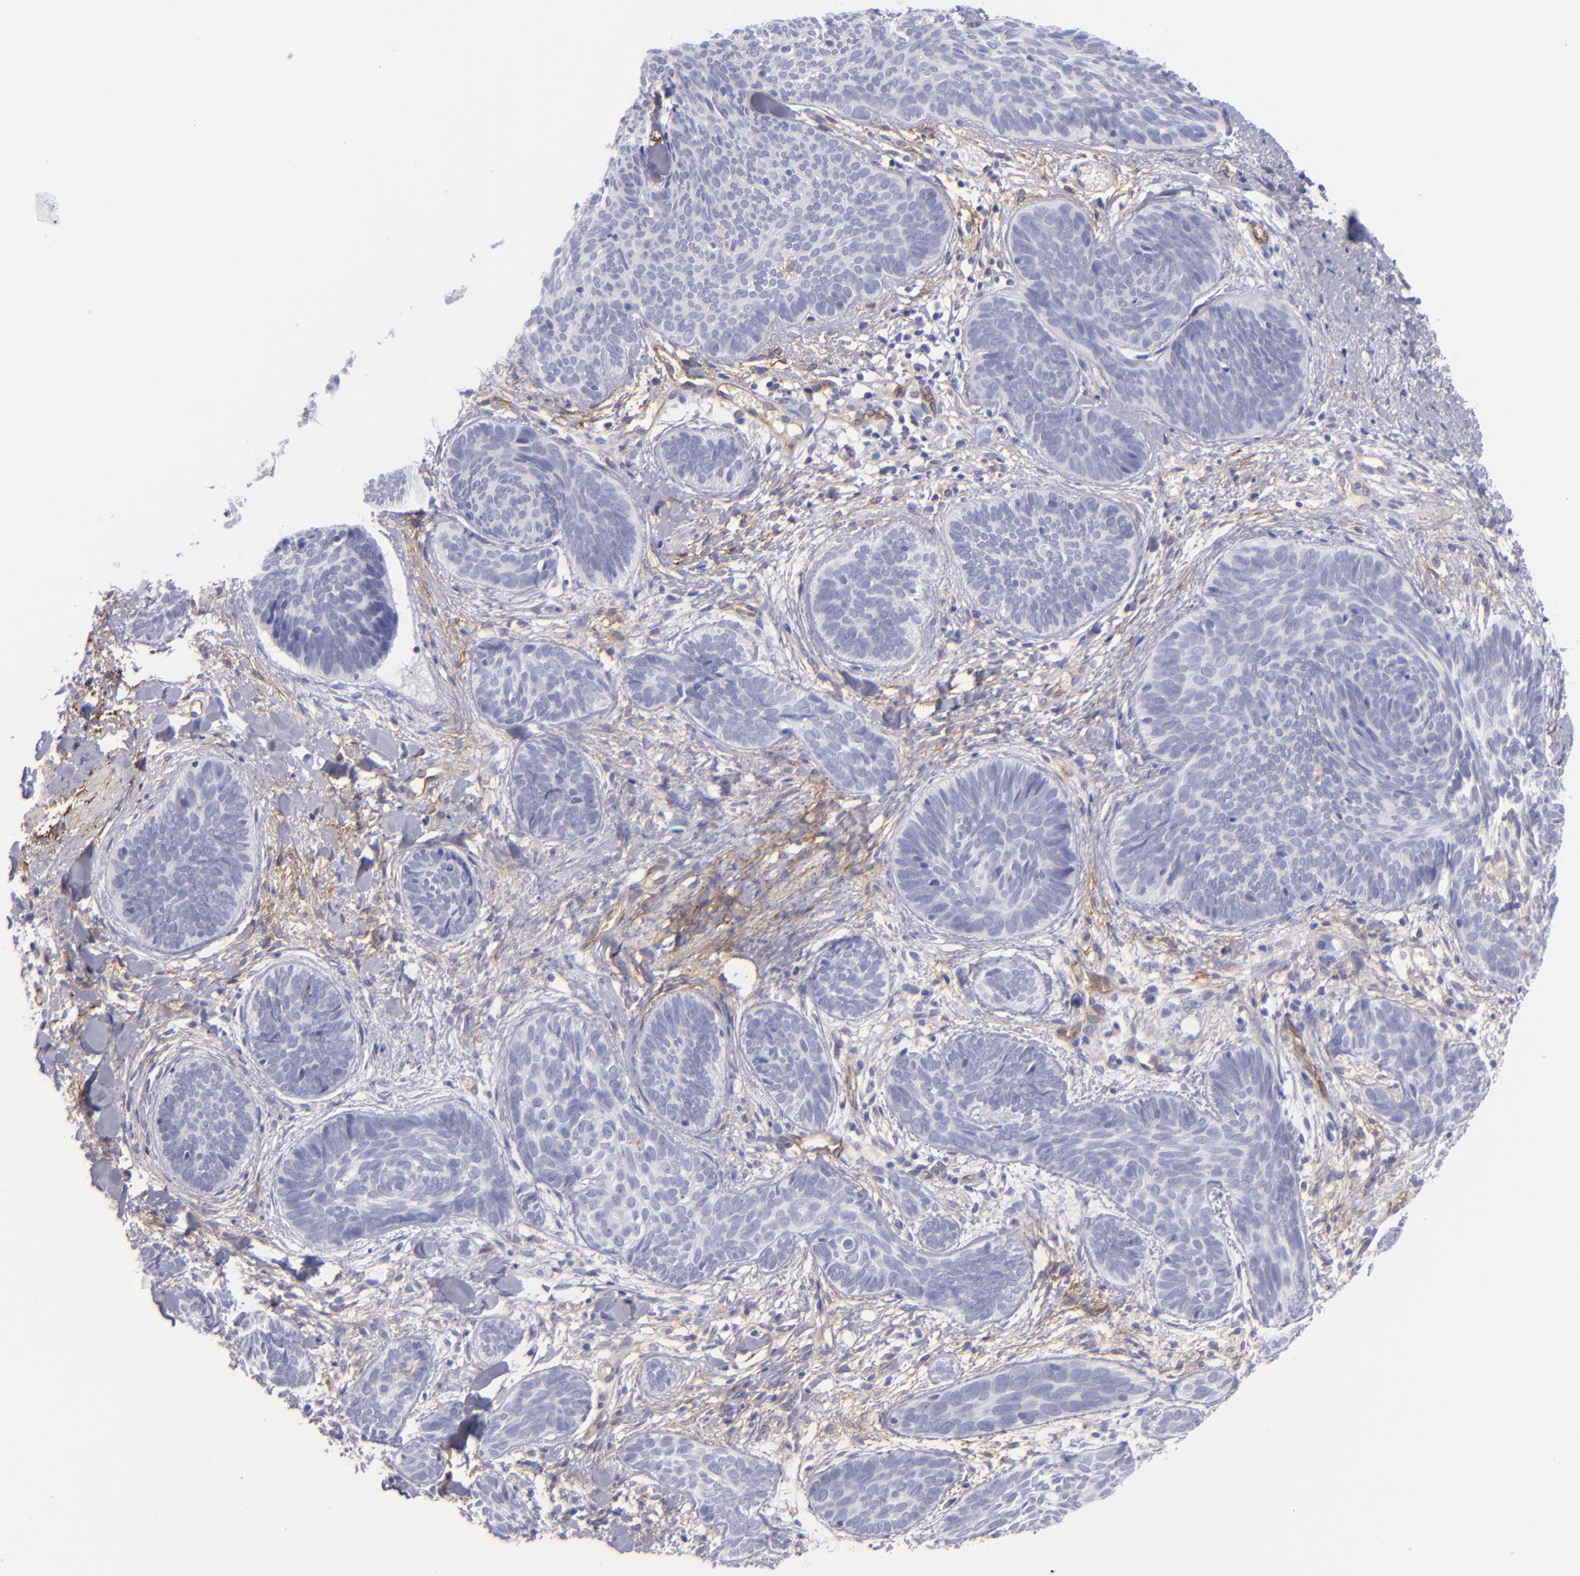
{"staining": {"intensity": "negative", "quantity": "none", "location": "none"}, "tissue": "skin cancer", "cell_type": "Tumor cells", "image_type": "cancer", "snomed": [{"axis": "morphology", "description": "Basal cell carcinoma"}, {"axis": "topography", "description": "Skin"}], "caption": "This image is of basal cell carcinoma (skin) stained with immunohistochemistry (IHC) to label a protein in brown with the nuclei are counter-stained blue. There is no positivity in tumor cells.", "gene": "ENTPD1", "patient": {"sex": "female", "age": 81}}